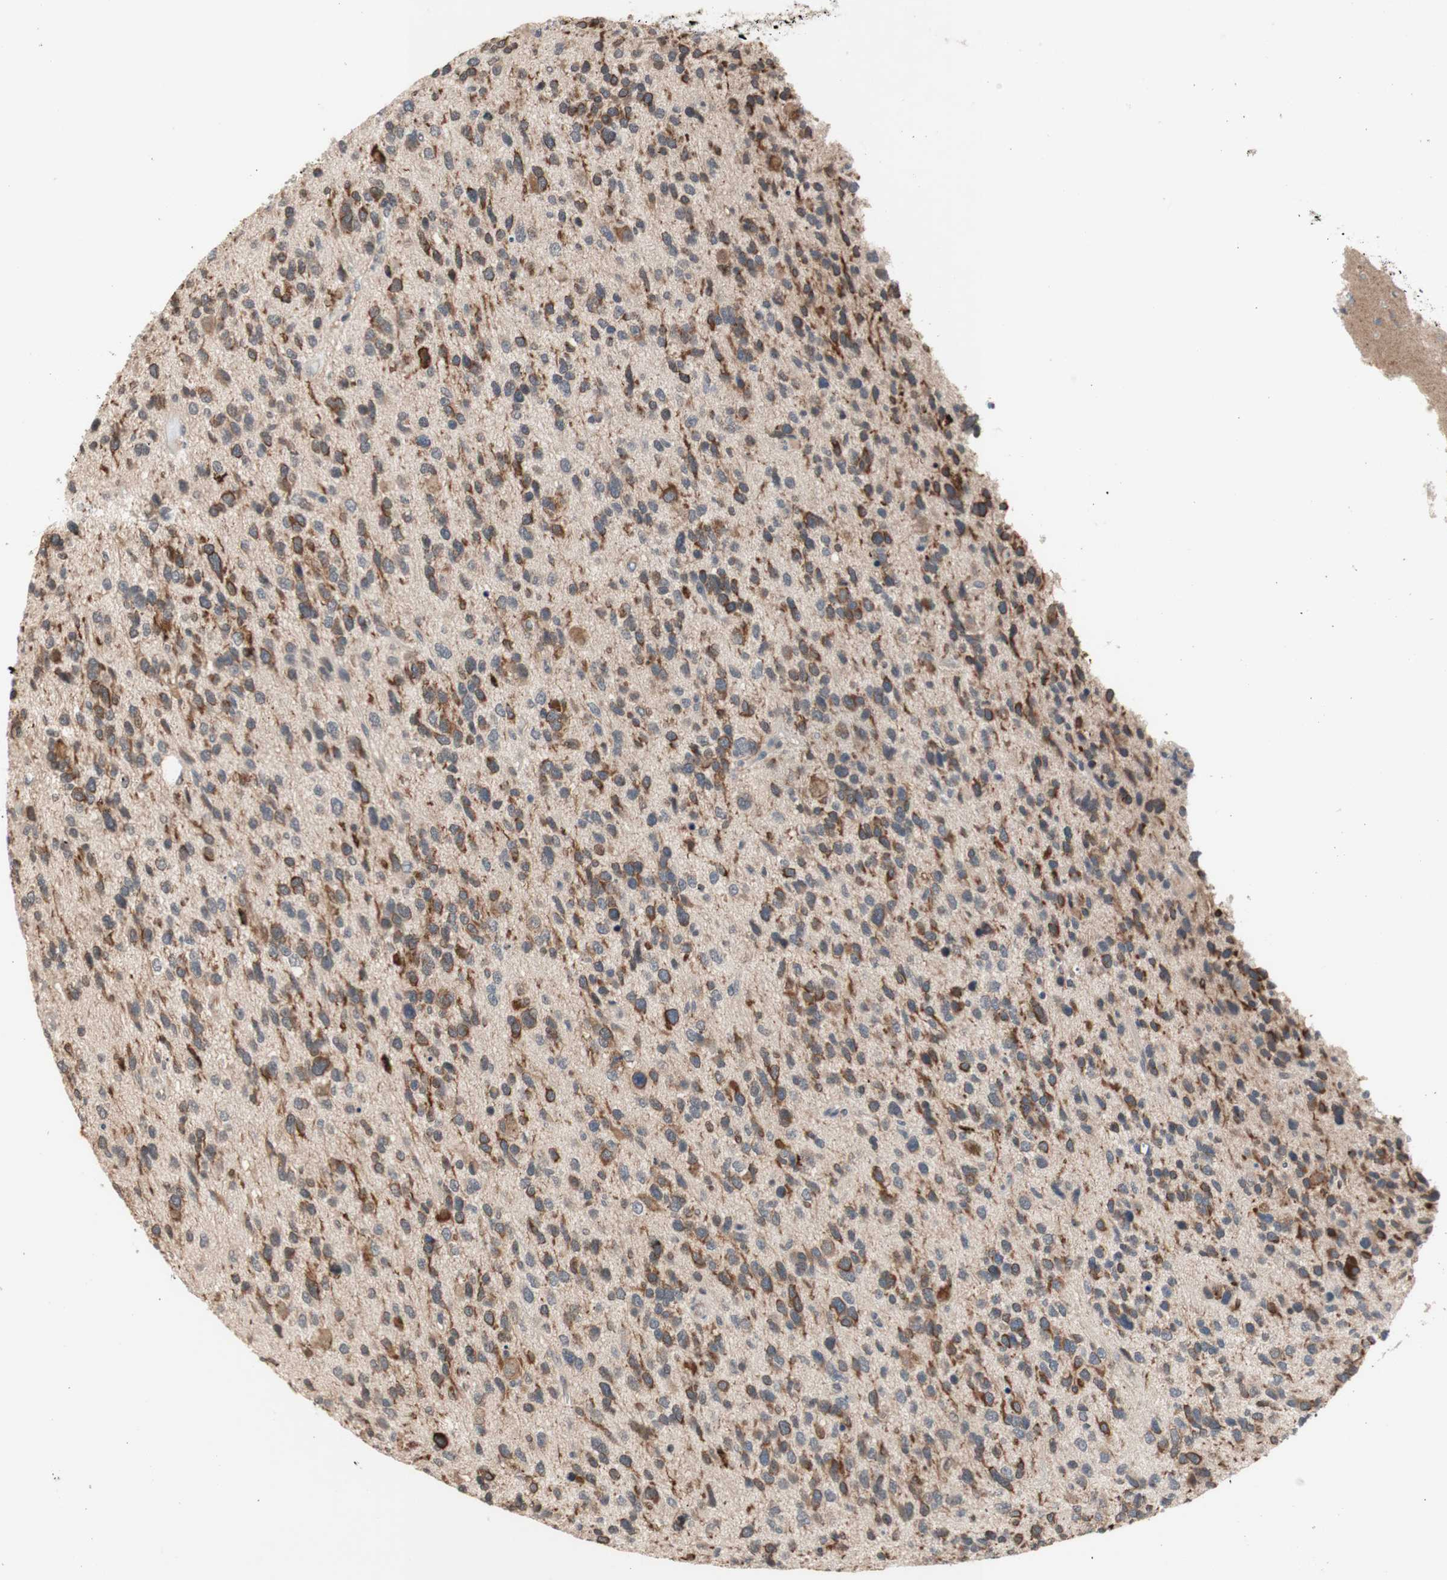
{"staining": {"intensity": "moderate", "quantity": "25%-75%", "location": "cytoplasmic/membranous"}, "tissue": "glioma", "cell_type": "Tumor cells", "image_type": "cancer", "snomed": [{"axis": "morphology", "description": "Glioma, malignant, High grade"}, {"axis": "topography", "description": "Brain"}], "caption": "Immunohistochemical staining of malignant high-grade glioma displays moderate cytoplasmic/membranous protein positivity in about 25%-75% of tumor cells.", "gene": "CD55", "patient": {"sex": "female", "age": 58}}